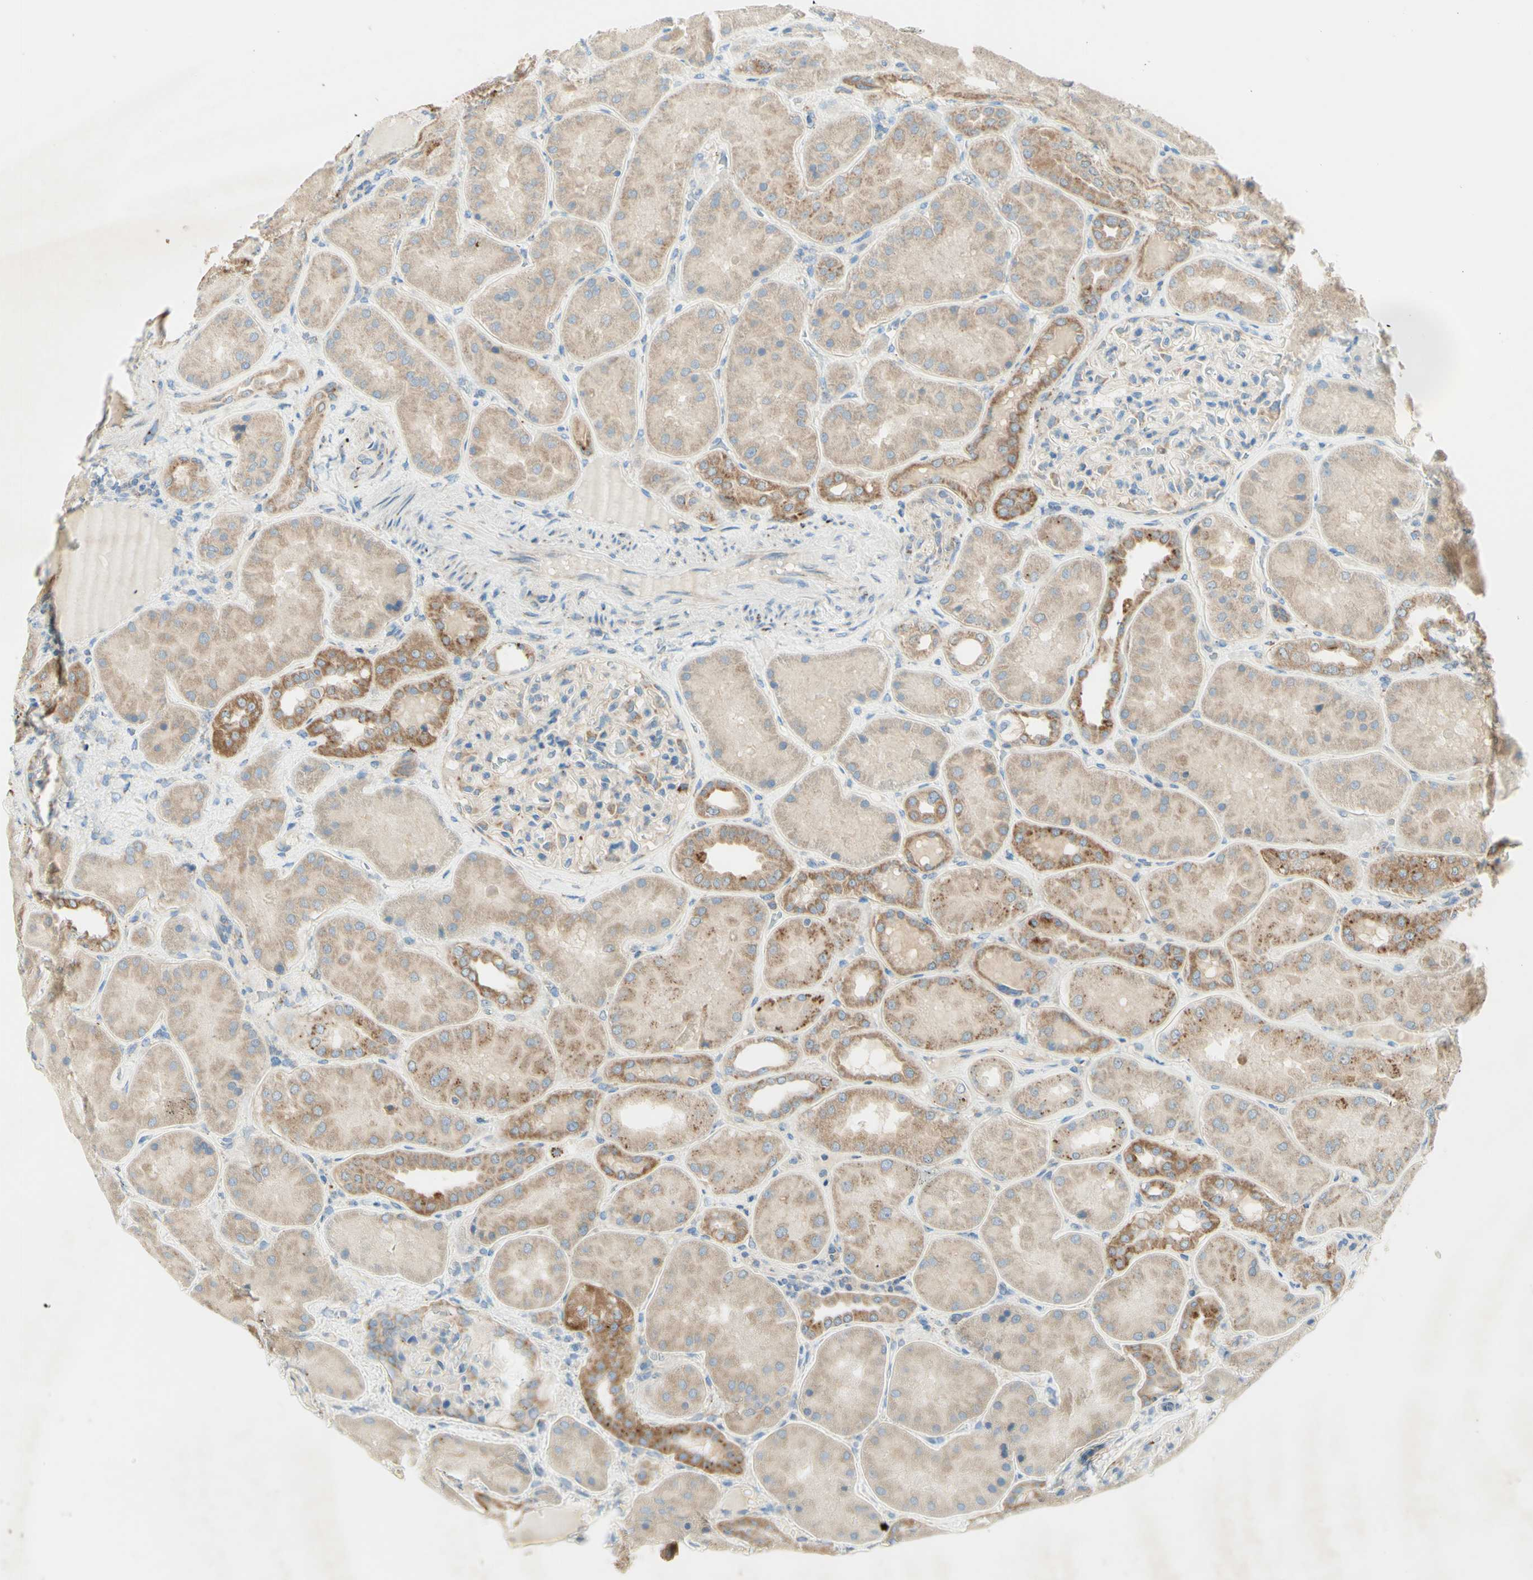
{"staining": {"intensity": "moderate", "quantity": "25%-75%", "location": "cytoplasmic/membranous"}, "tissue": "kidney", "cell_type": "Cells in glomeruli", "image_type": "normal", "snomed": [{"axis": "morphology", "description": "Normal tissue, NOS"}, {"axis": "topography", "description": "Kidney"}], "caption": "High-magnification brightfield microscopy of unremarkable kidney stained with DAB (brown) and counterstained with hematoxylin (blue). cells in glomeruli exhibit moderate cytoplasmic/membranous positivity is identified in about25%-75% of cells. Immunohistochemistry stains the protein in brown and the nuclei are stained blue.", "gene": "ARMC10", "patient": {"sex": "female", "age": 56}}